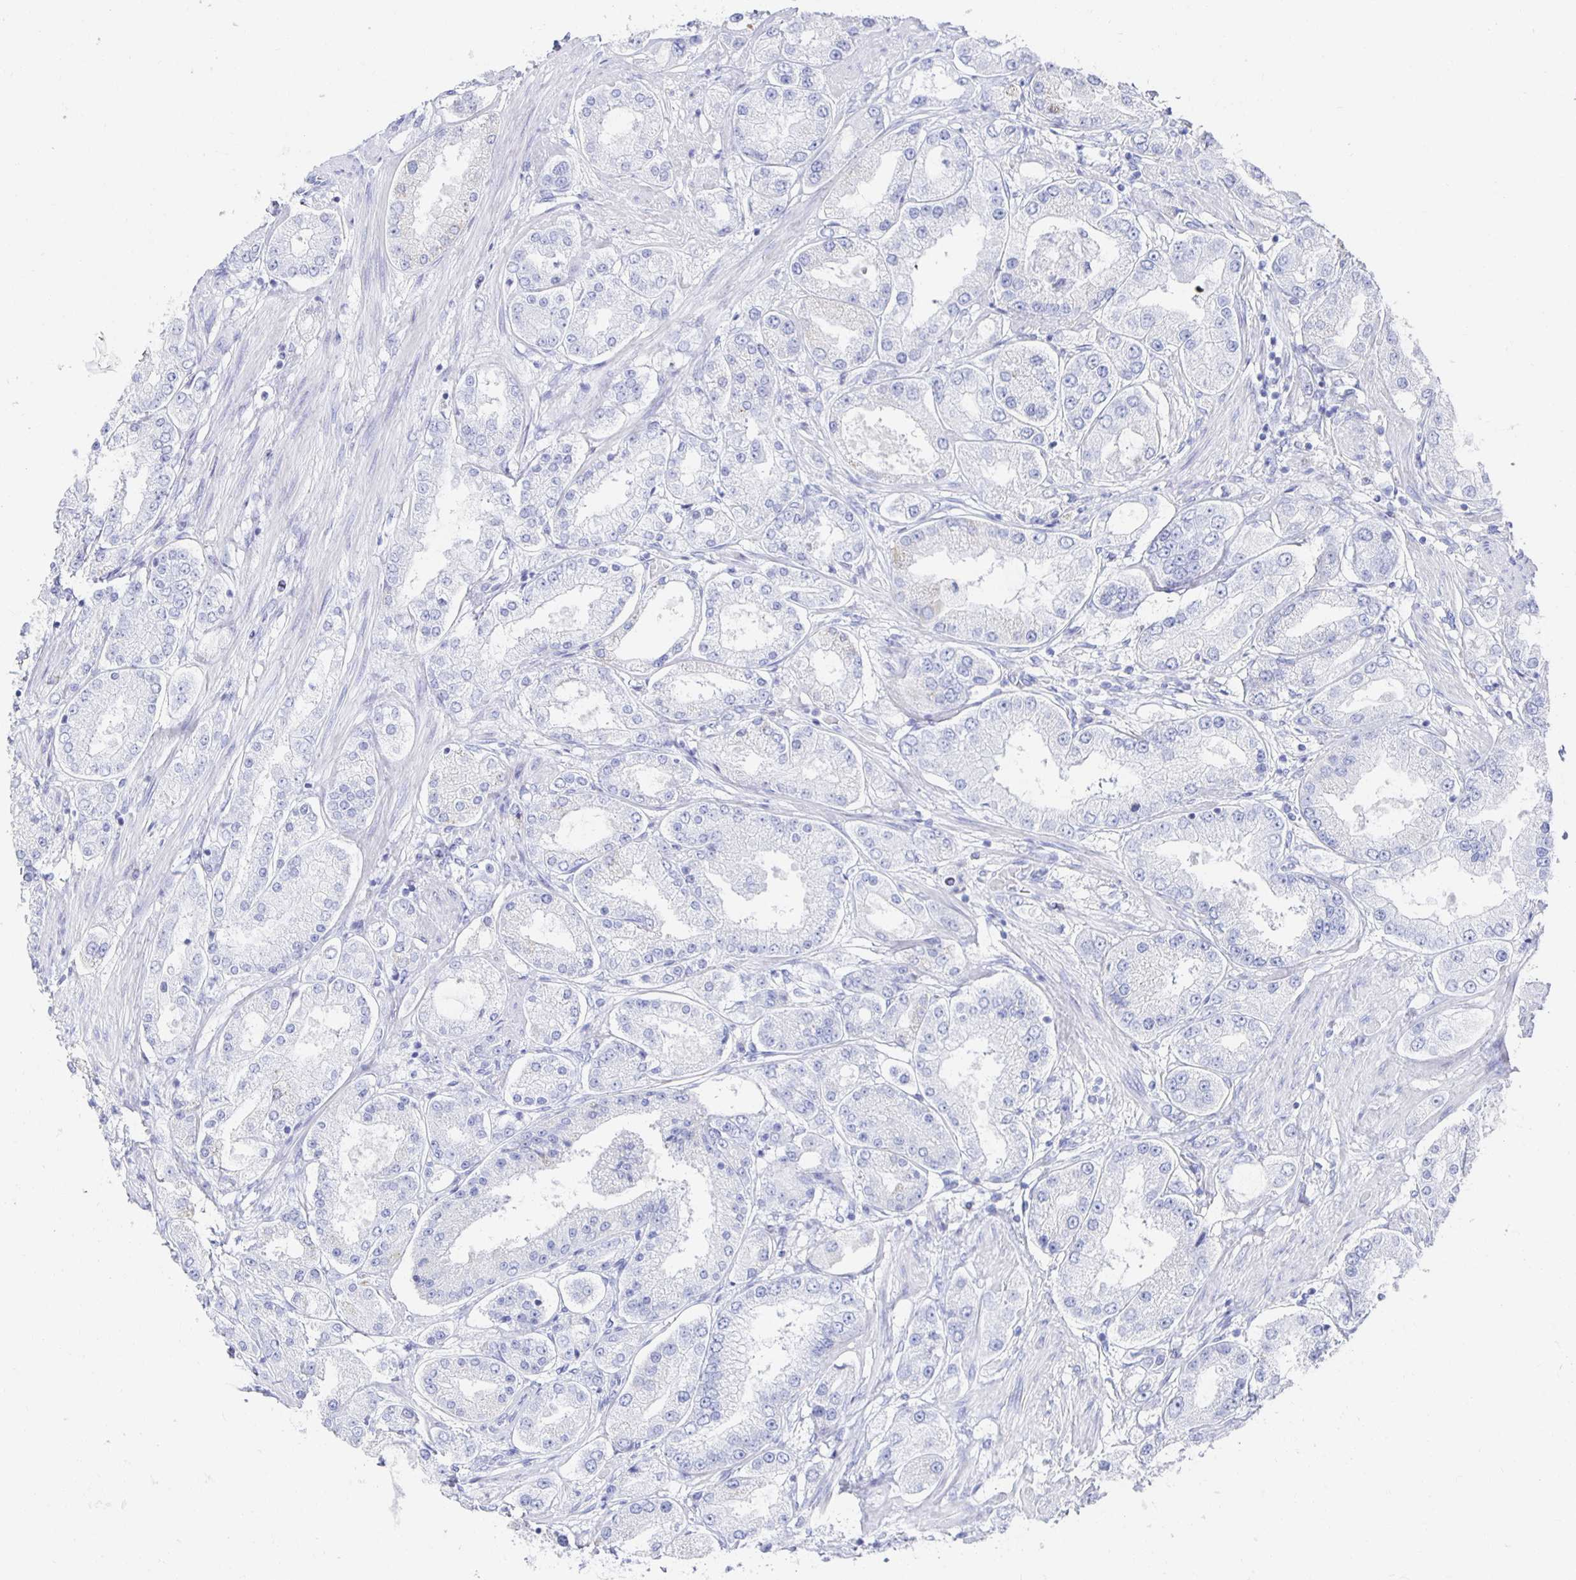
{"staining": {"intensity": "negative", "quantity": "none", "location": "none"}, "tissue": "prostate cancer", "cell_type": "Tumor cells", "image_type": "cancer", "snomed": [{"axis": "morphology", "description": "Adenocarcinoma, High grade"}, {"axis": "topography", "description": "Prostate"}], "caption": "High magnification brightfield microscopy of prostate high-grade adenocarcinoma stained with DAB (brown) and counterstained with hematoxylin (blue): tumor cells show no significant staining.", "gene": "PRDM7", "patient": {"sex": "male", "age": 69}}